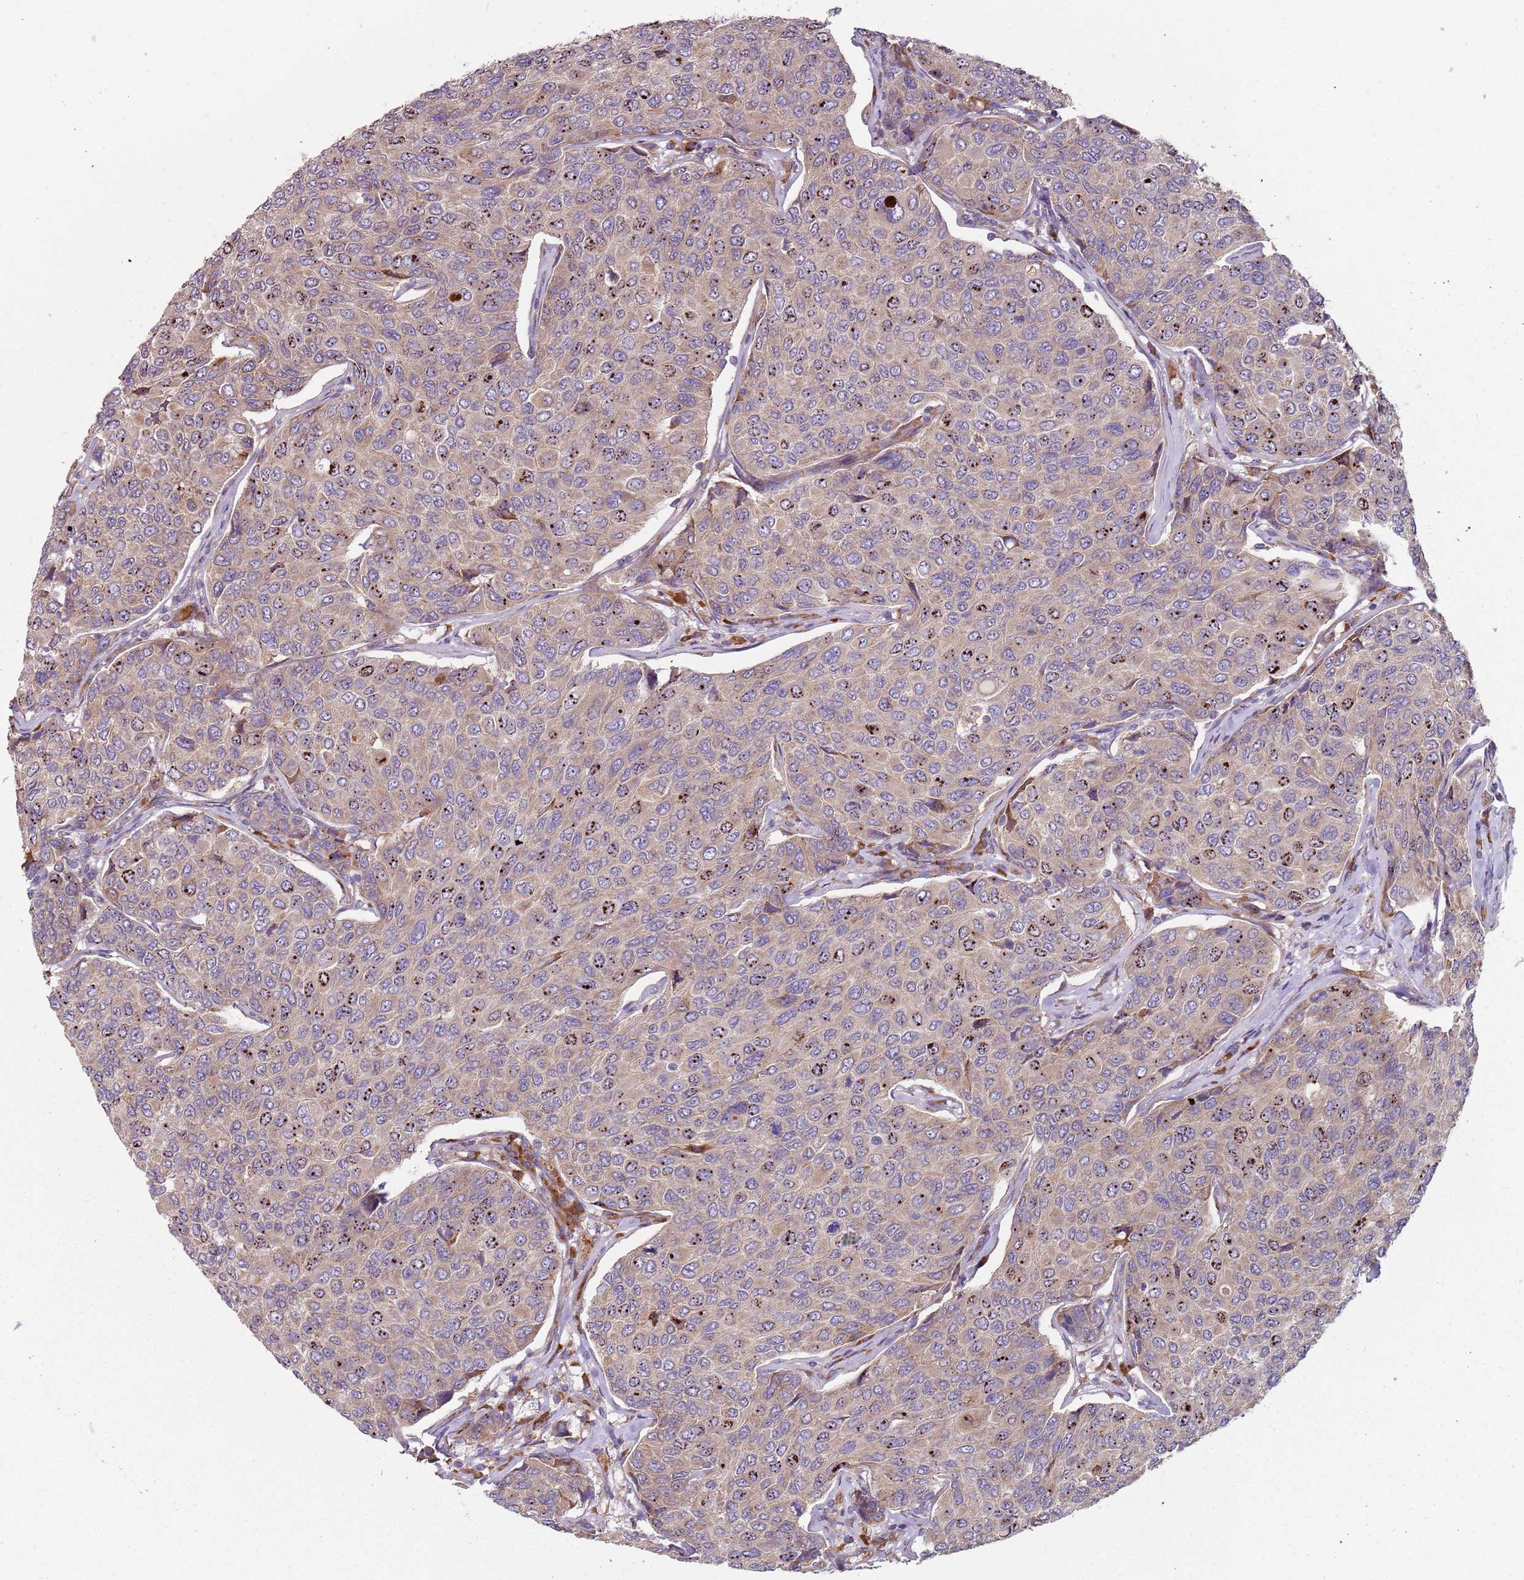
{"staining": {"intensity": "negative", "quantity": "none", "location": "none"}, "tissue": "breast cancer", "cell_type": "Tumor cells", "image_type": "cancer", "snomed": [{"axis": "morphology", "description": "Duct carcinoma"}, {"axis": "topography", "description": "Breast"}], "caption": "Human breast cancer stained for a protein using immunohistochemistry (IHC) displays no staining in tumor cells.", "gene": "SPATA2", "patient": {"sex": "female", "age": 55}}